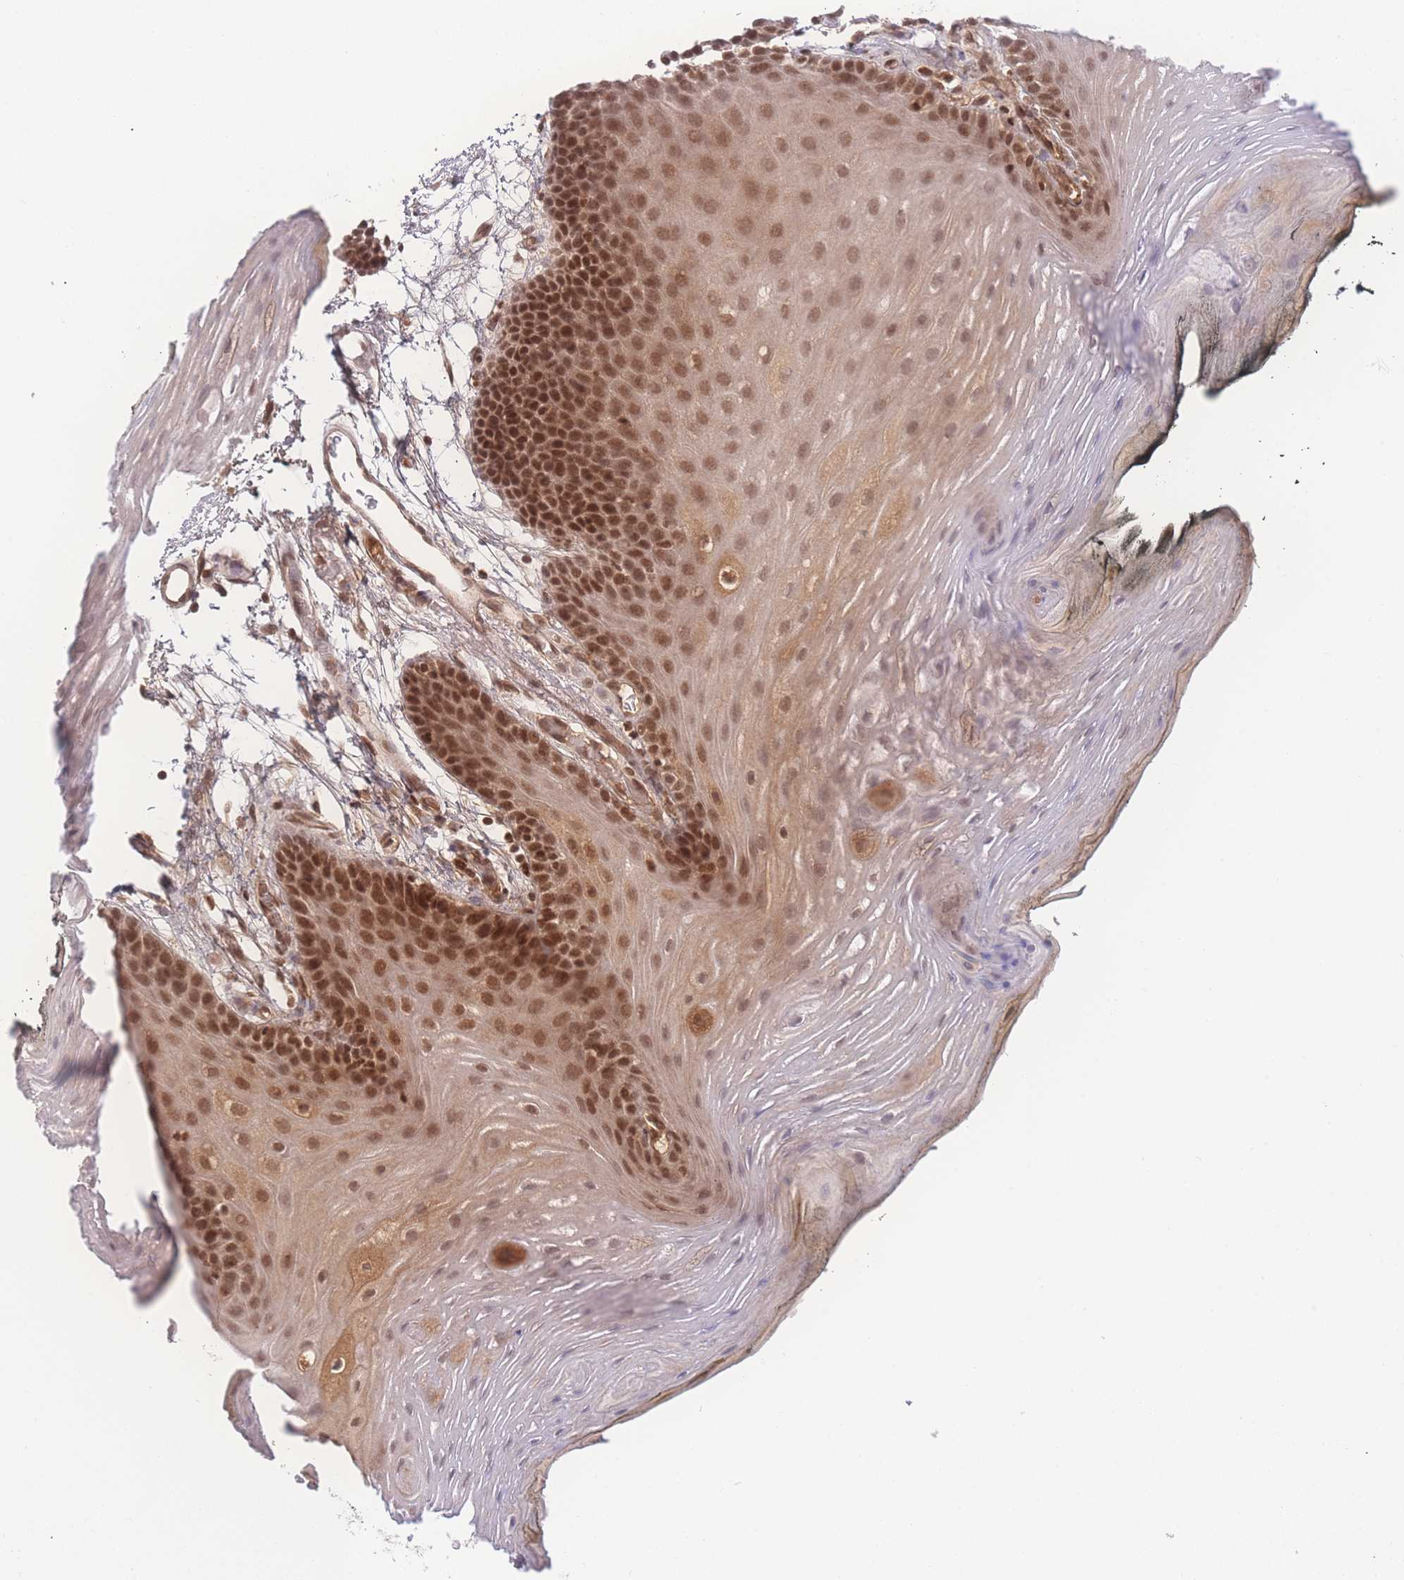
{"staining": {"intensity": "strong", "quantity": ">75%", "location": "nuclear"}, "tissue": "oral mucosa", "cell_type": "Squamous epithelial cells", "image_type": "normal", "snomed": [{"axis": "morphology", "description": "Normal tissue, NOS"}, {"axis": "topography", "description": "Oral tissue"}, {"axis": "topography", "description": "Tounge, NOS"}], "caption": "Immunohistochemical staining of normal human oral mucosa reveals strong nuclear protein positivity in about >75% of squamous epithelial cells.", "gene": "RAVER1", "patient": {"sex": "female", "age": 81}}